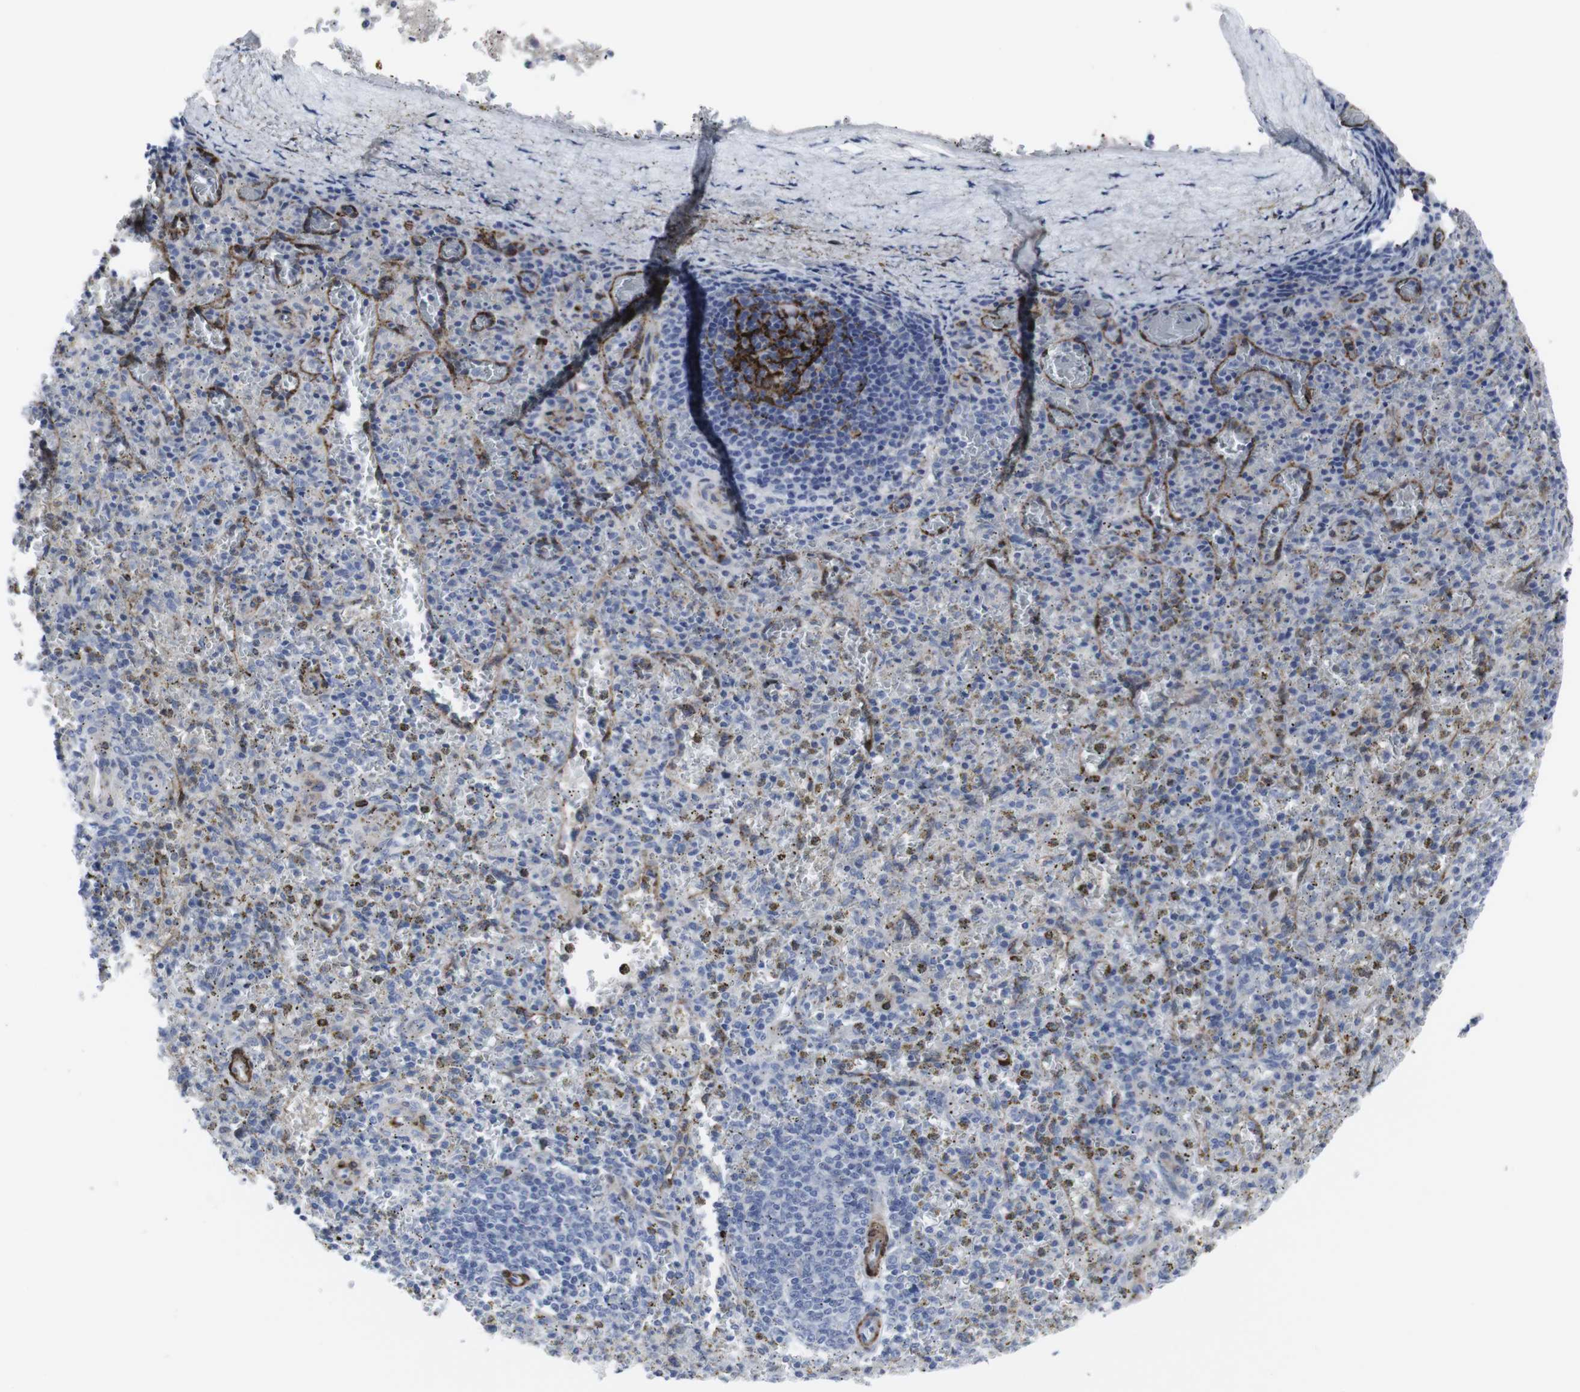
{"staining": {"intensity": "negative", "quantity": "none", "location": "none"}, "tissue": "spleen", "cell_type": "Cells in red pulp", "image_type": "normal", "snomed": [{"axis": "morphology", "description": "Normal tissue, NOS"}, {"axis": "topography", "description": "Spleen"}], "caption": "High magnification brightfield microscopy of unremarkable spleen stained with DAB (3,3'-diaminobenzidine) (brown) and counterstained with hematoxylin (blue): cells in red pulp show no significant expression. The staining was performed using DAB to visualize the protein expression in brown, while the nuclei were stained in blue with hematoxylin (Magnification: 20x).", "gene": "SNCG", "patient": {"sex": "male", "age": 72}}